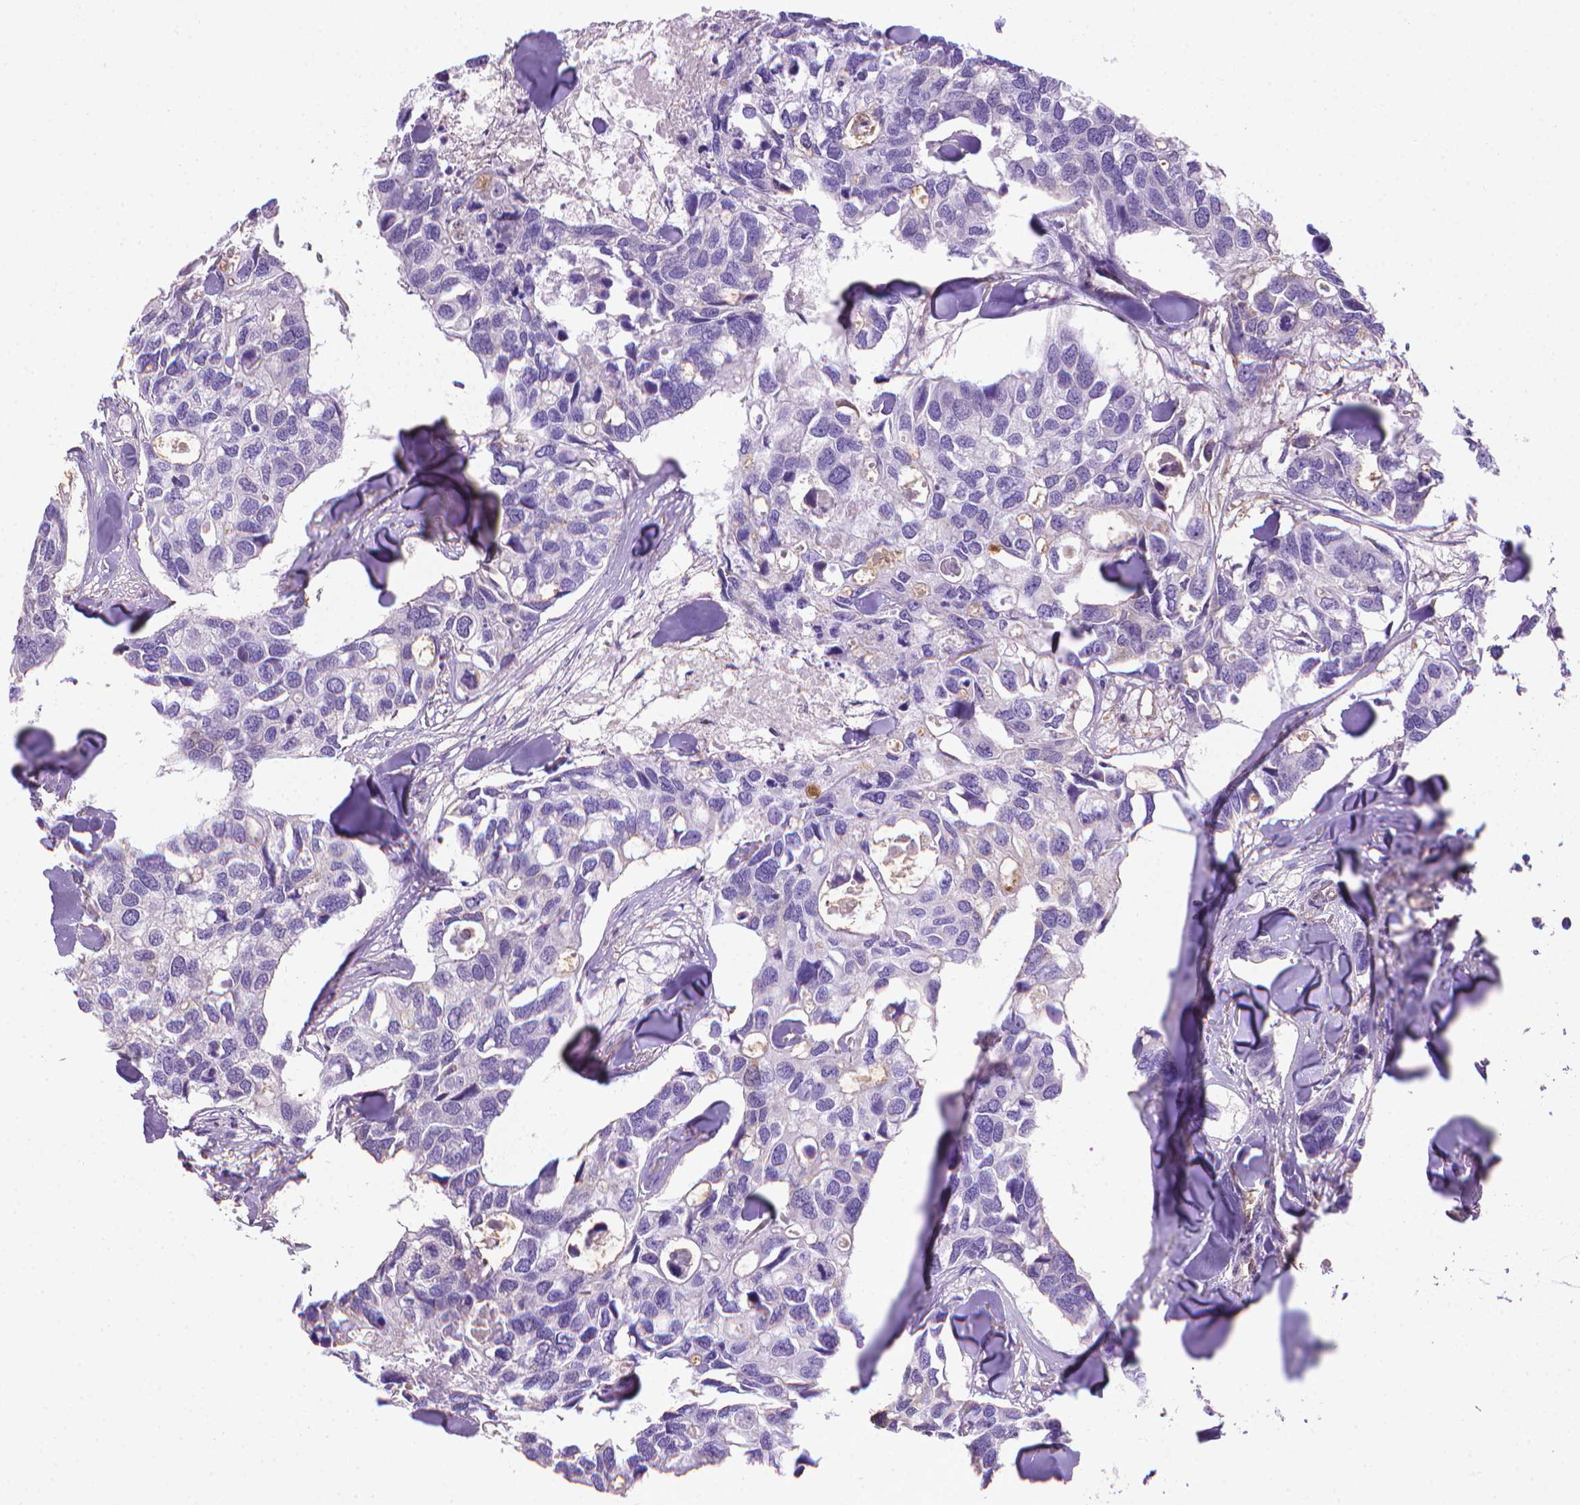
{"staining": {"intensity": "negative", "quantity": "none", "location": "none"}, "tissue": "breast cancer", "cell_type": "Tumor cells", "image_type": "cancer", "snomed": [{"axis": "morphology", "description": "Duct carcinoma"}, {"axis": "topography", "description": "Breast"}], "caption": "The photomicrograph exhibits no staining of tumor cells in breast cancer (infiltrating ductal carcinoma). The staining is performed using DAB brown chromogen with nuclei counter-stained in using hematoxylin.", "gene": "CLIC4", "patient": {"sex": "female", "age": 83}}